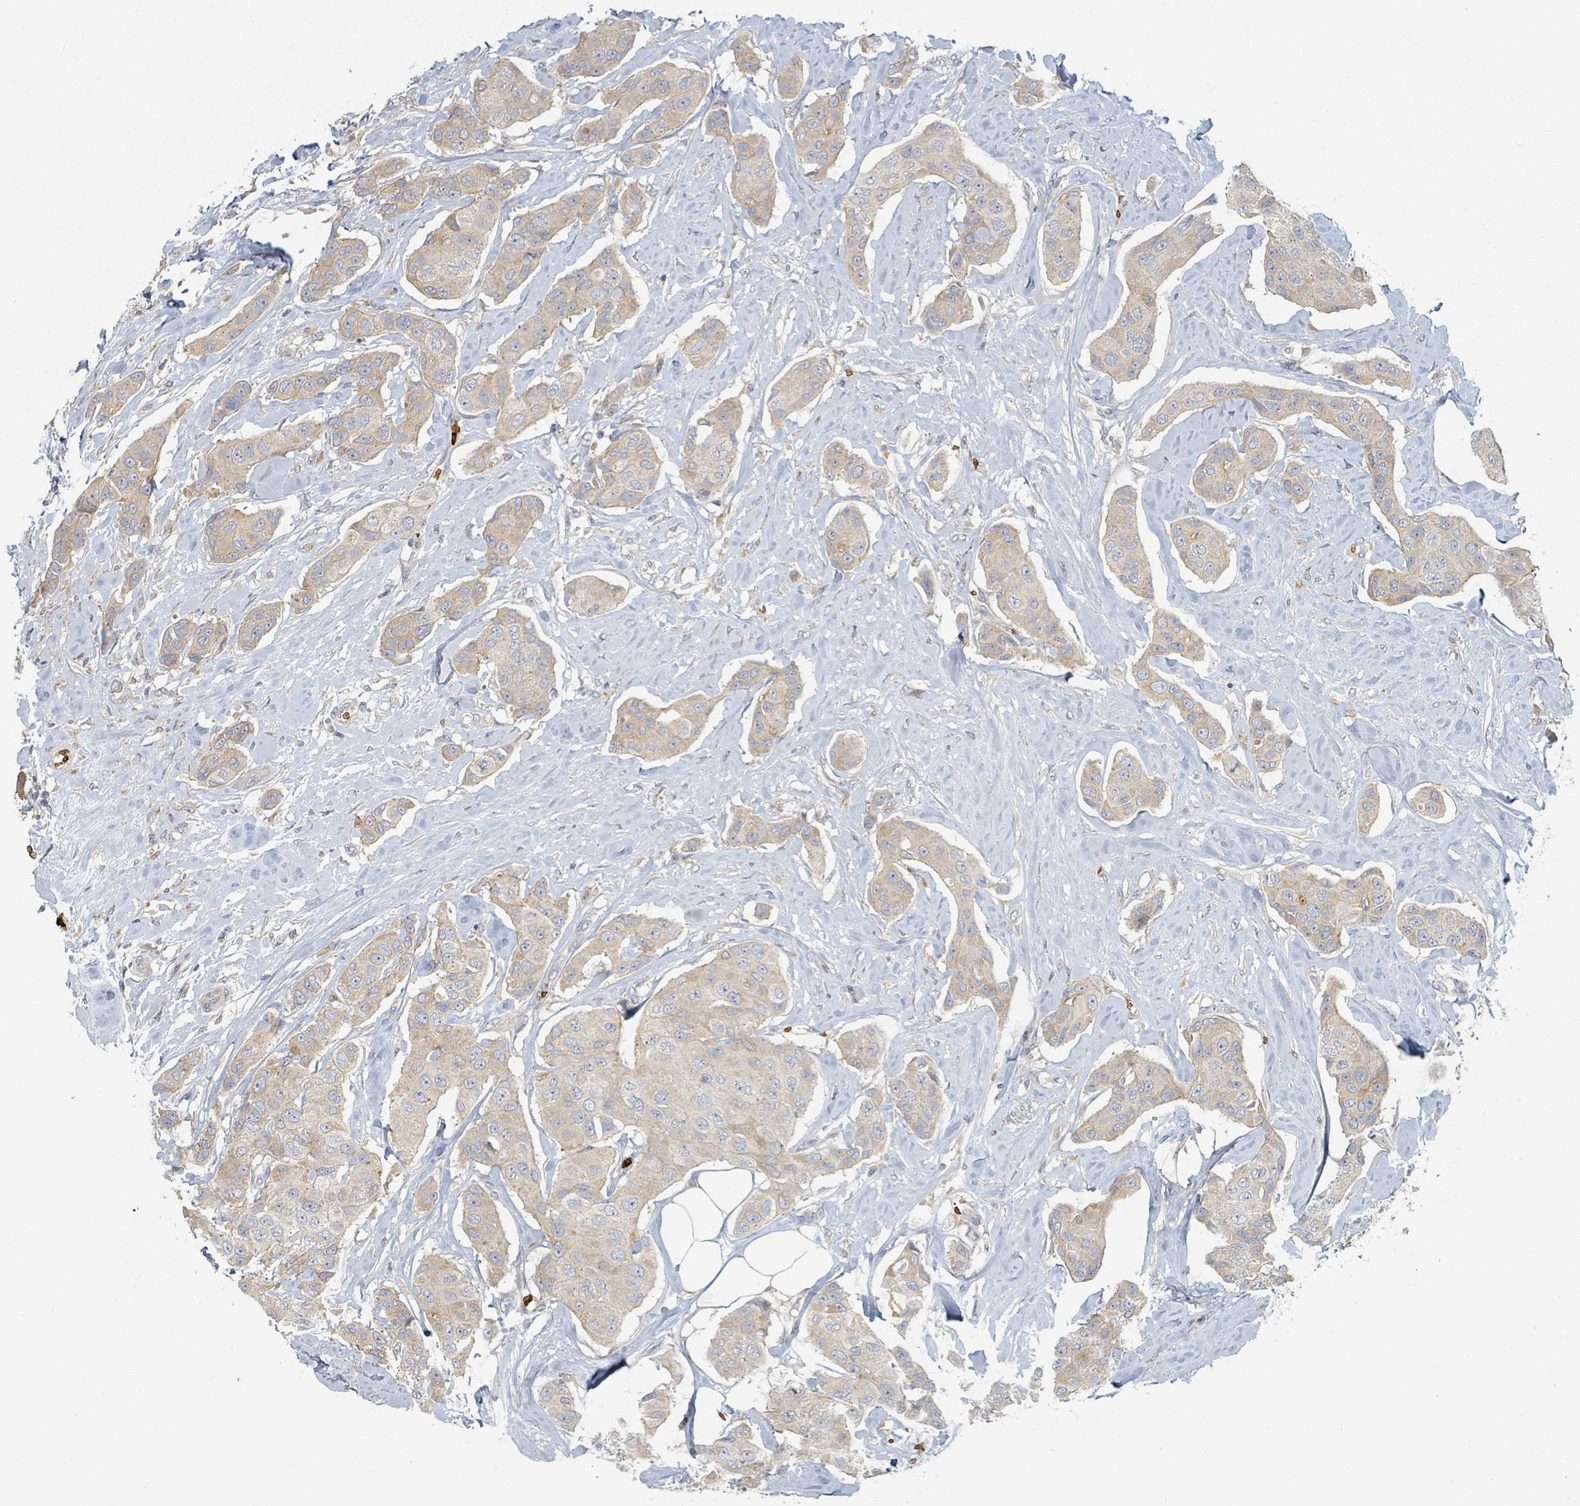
{"staining": {"intensity": "weak", "quantity": ">75%", "location": "cytoplasmic/membranous"}, "tissue": "breast cancer", "cell_type": "Tumor cells", "image_type": "cancer", "snomed": [{"axis": "morphology", "description": "Duct carcinoma"}, {"axis": "topography", "description": "Breast"}, {"axis": "topography", "description": "Lymph node"}], "caption": "Intraductal carcinoma (breast) stained with a protein marker demonstrates weak staining in tumor cells.", "gene": "TRPC4AP", "patient": {"sex": "female", "age": 80}}